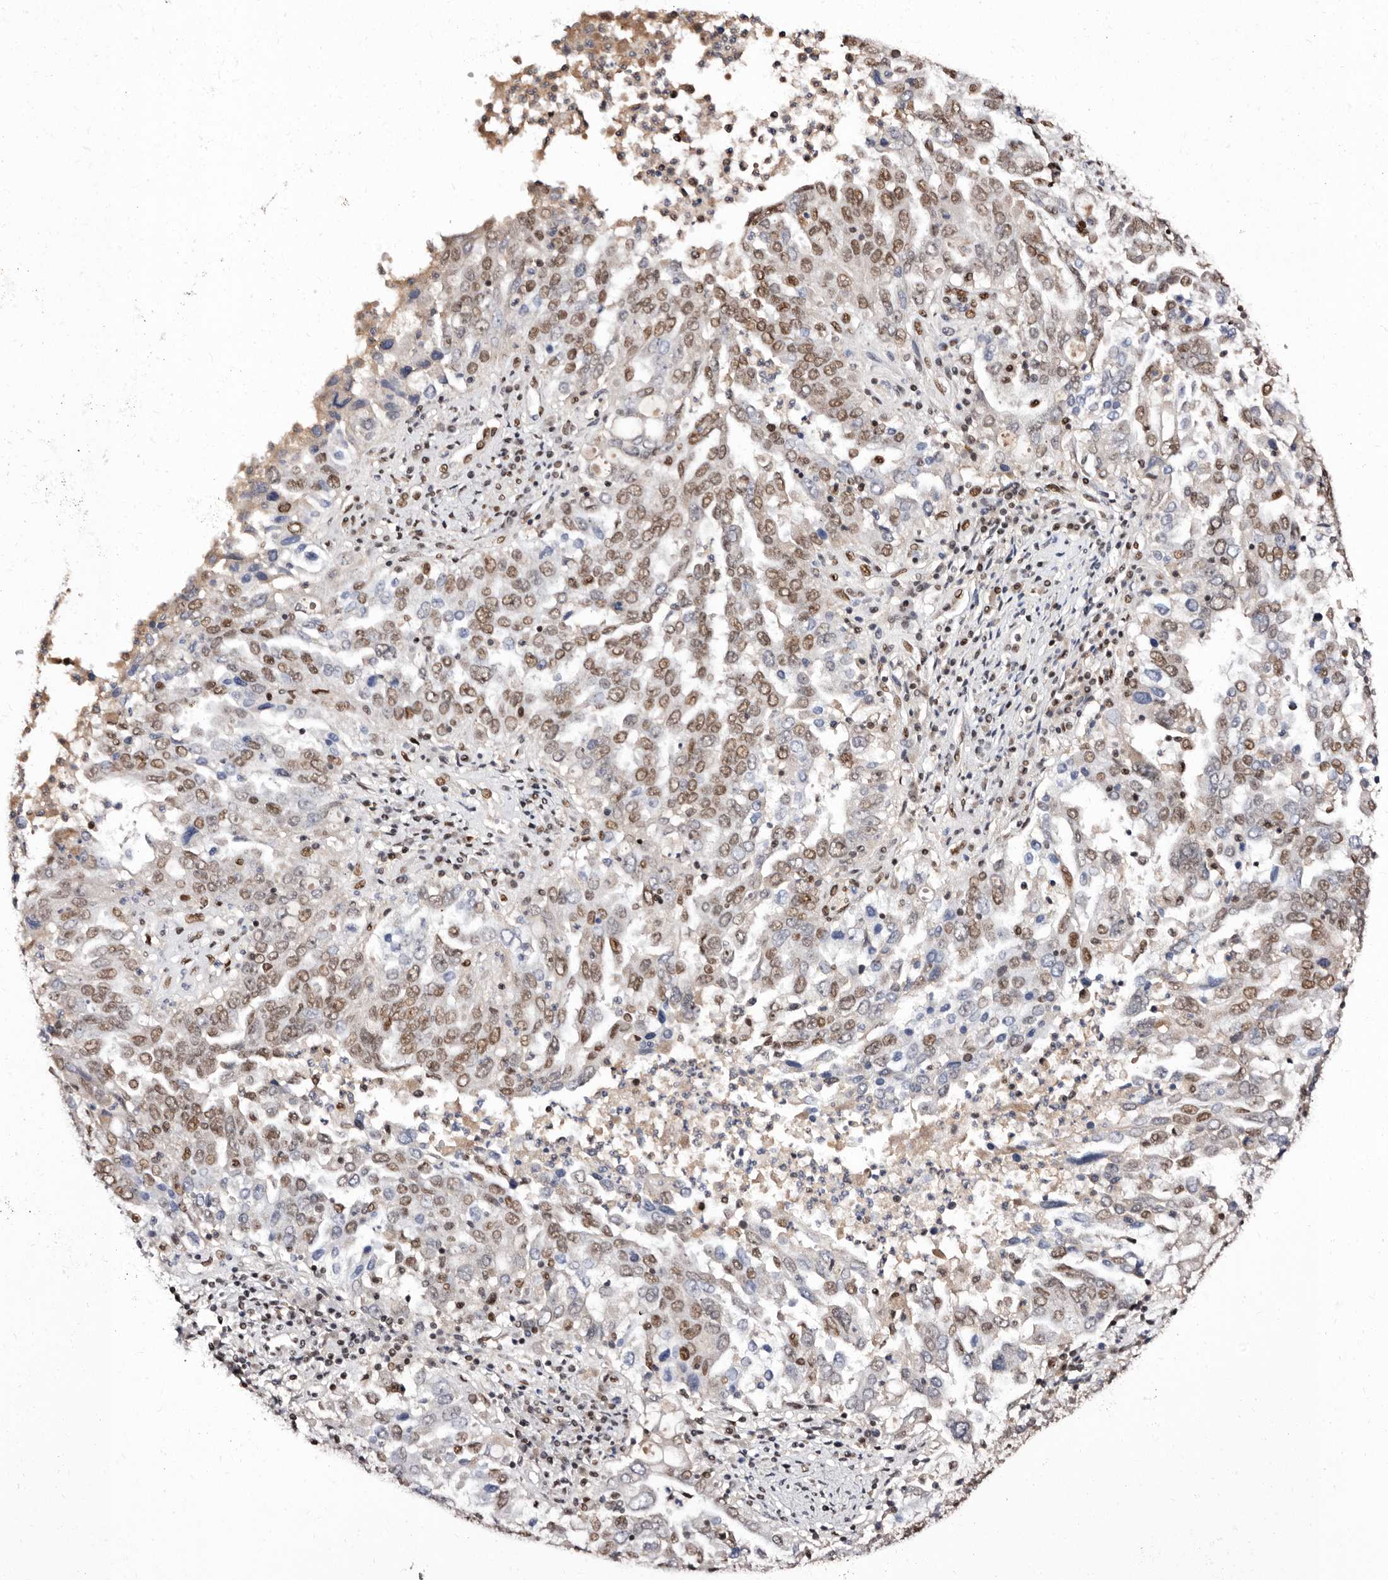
{"staining": {"intensity": "moderate", "quantity": ">75%", "location": "nuclear"}, "tissue": "ovarian cancer", "cell_type": "Tumor cells", "image_type": "cancer", "snomed": [{"axis": "morphology", "description": "Carcinoma, endometroid"}, {"axis": "topography", "description": "Ovary"}], "caption": "Ovarian cancer (endometroid carcinoma) stained with IHC shows moderate nuclear expression in approximately >75% of tumor cells.", "gene": "ANAPC11", "patient": {"sex": "female", "age": 62}}